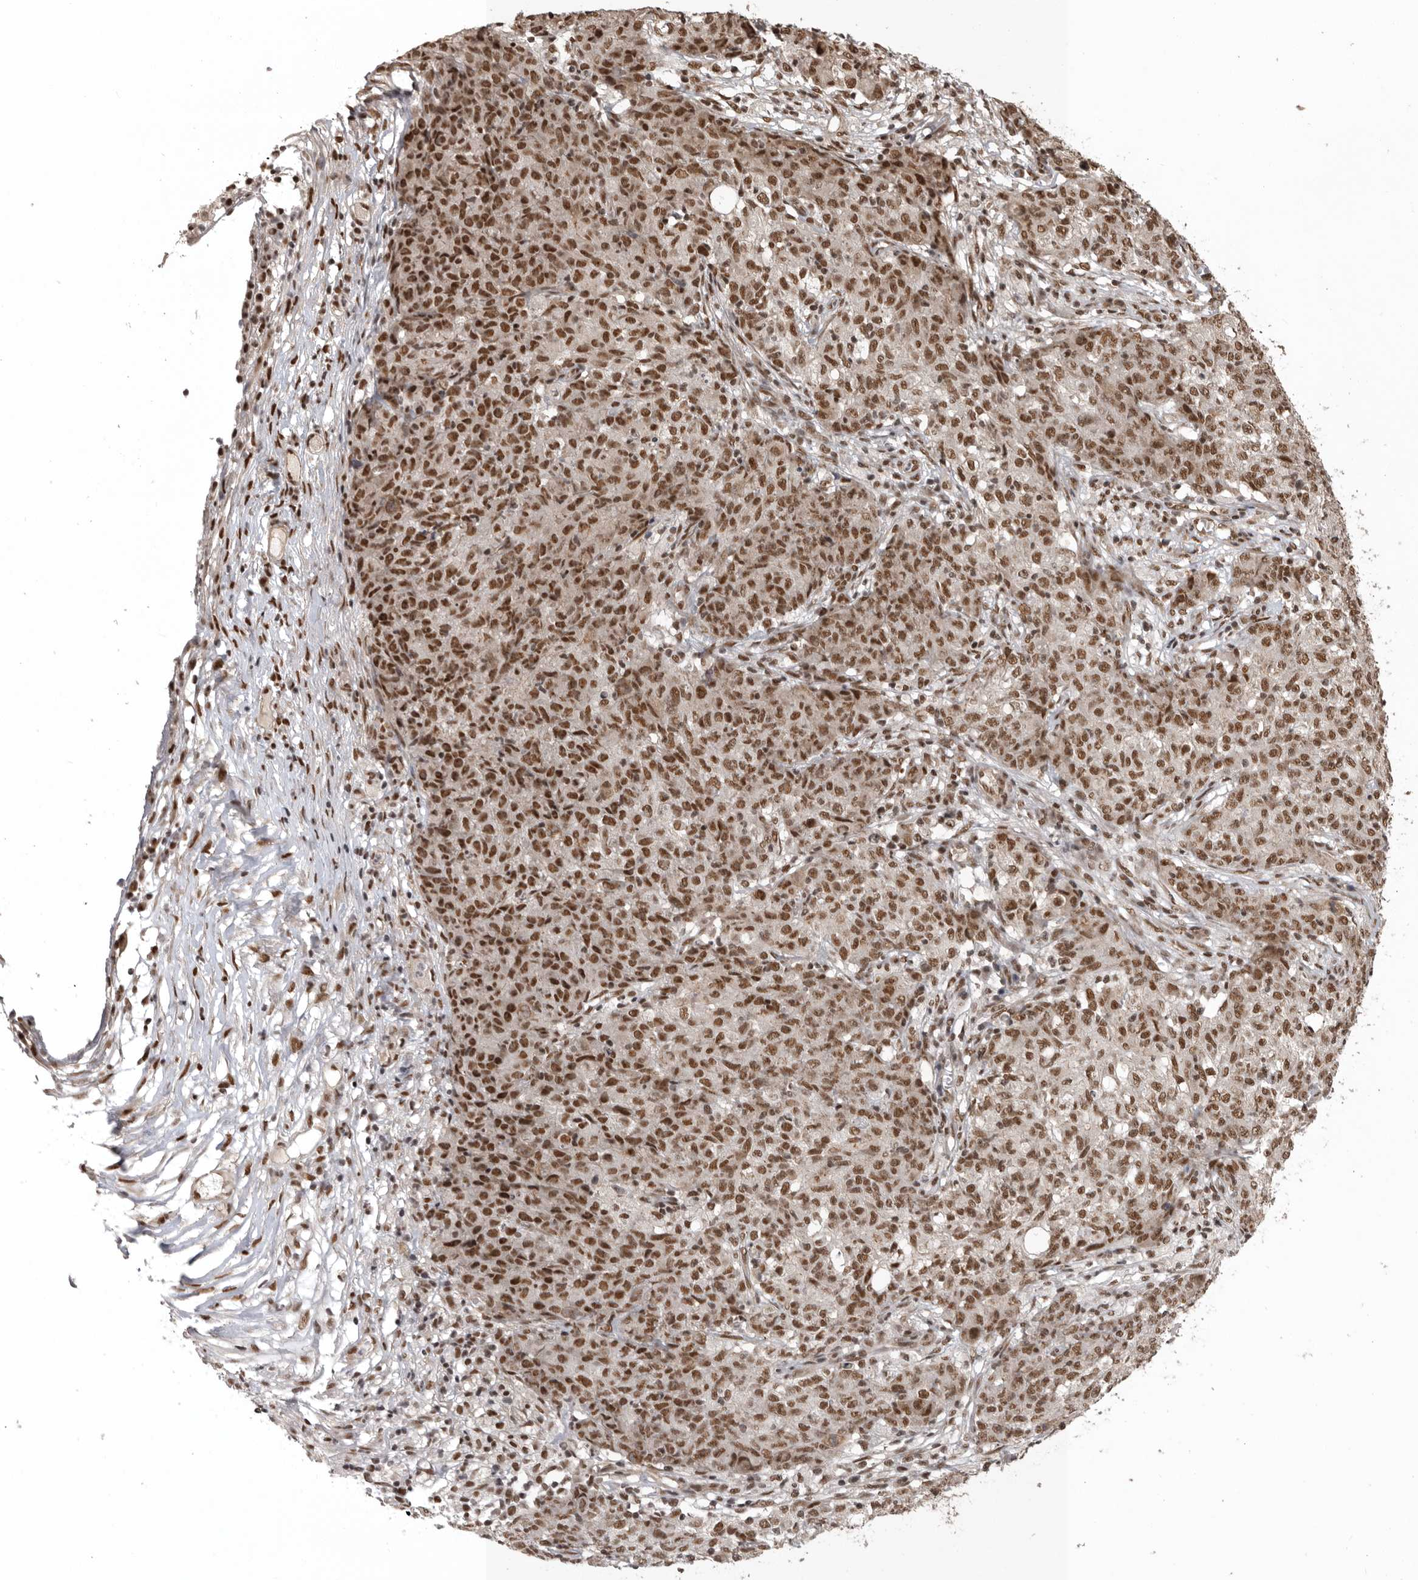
{"staining": {"intensity": "strong", "quantity": ">75%", "location": "nuclear"}, "tissue": "ovarian cancer", "cell_type": "Tumor cells", "image_type": "cancer", "snomed": [{"axis": "morphology", "description": "Carcinoma, endometroid"}, {"axis": "topography", "description": "Ovary"}], "caption": "Human endometroid carcinoma (ovarian) stained with a protein marker exhibits strong staining in tumor cells.", "gene": "CBLL1", "patient": {"sex": "female", "age": 42}}